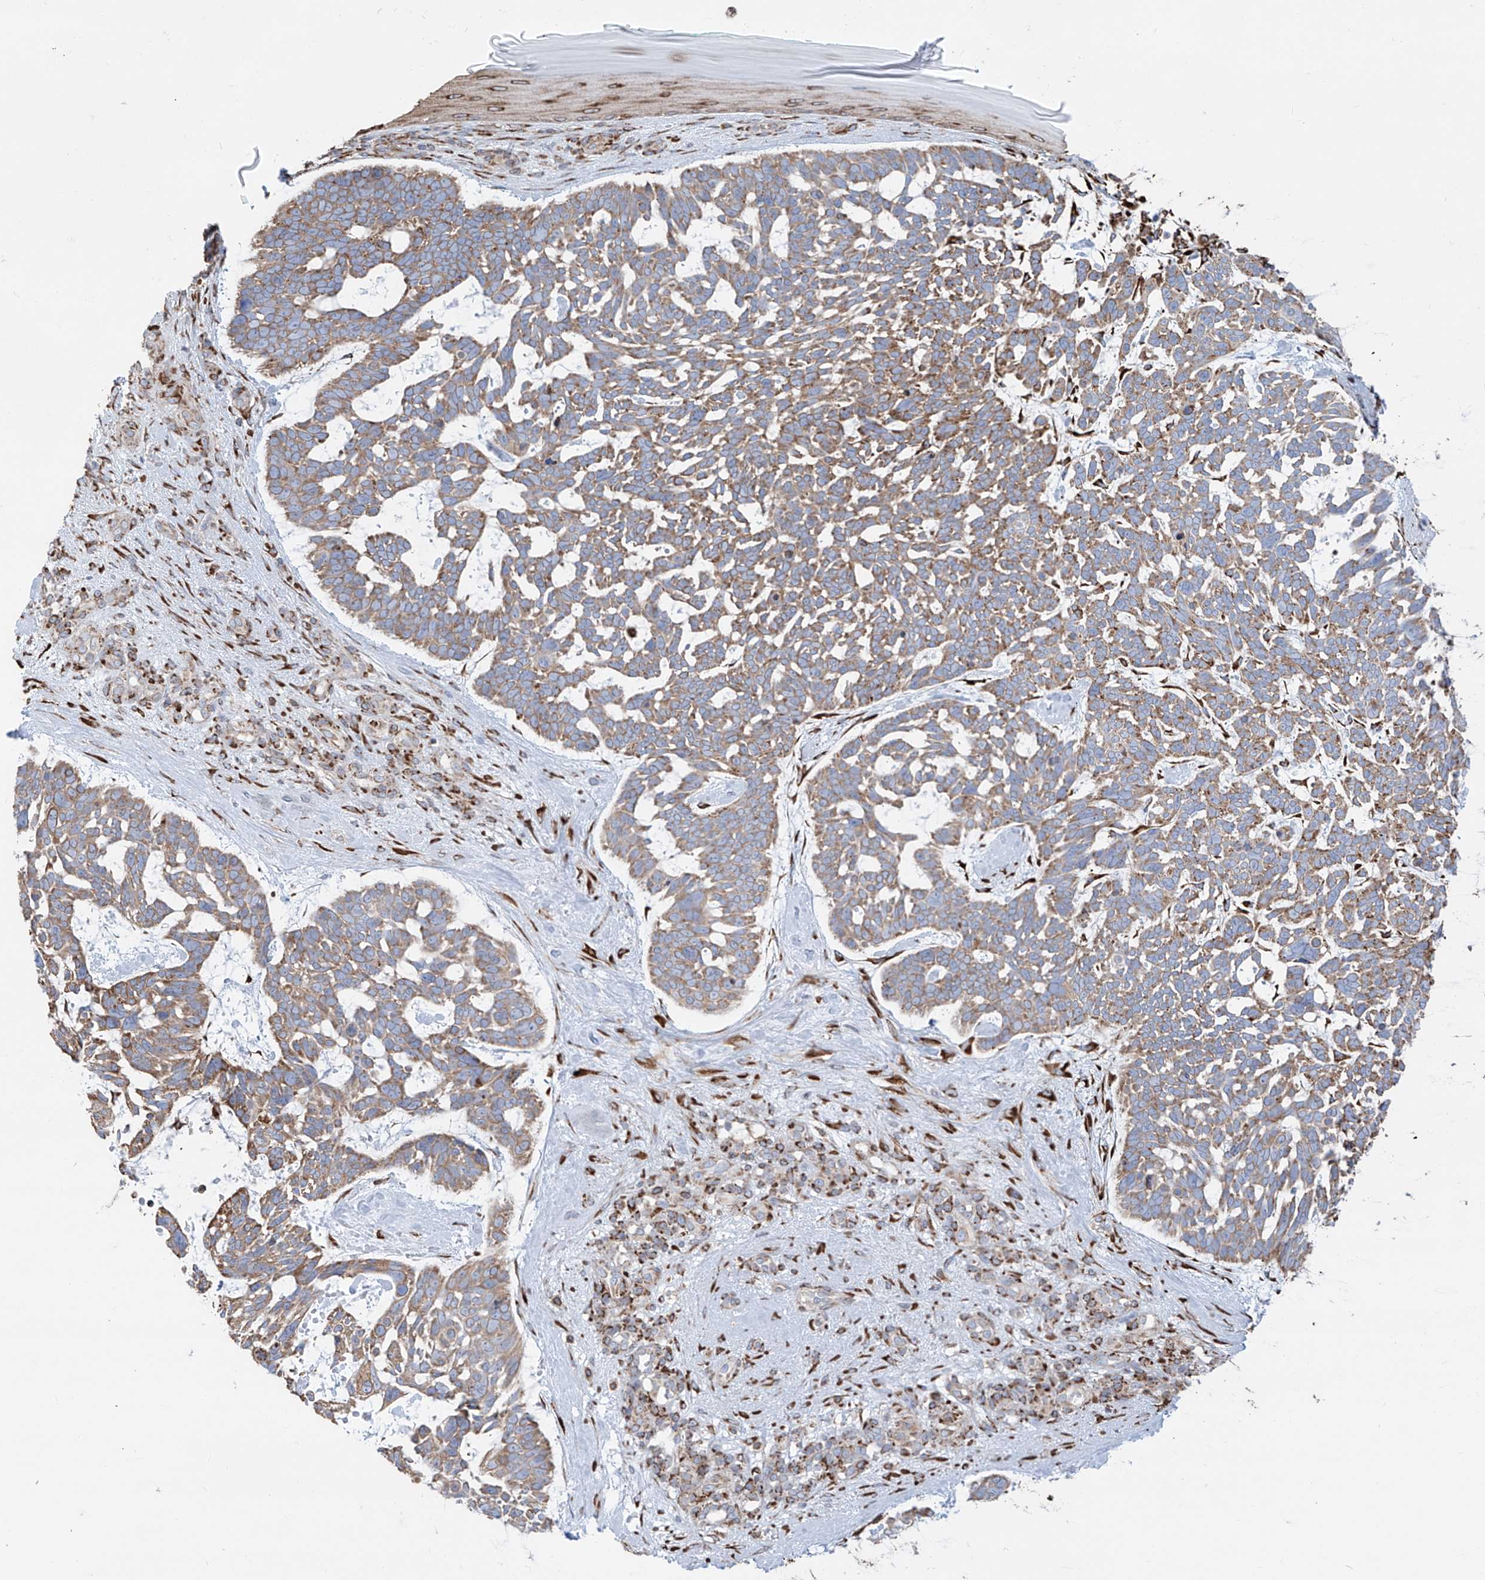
{"staining": {"intensity": "moderate", "quantity": ">75%", "location": "cytoplasmic/membranous"}, "tissue": "skin cancer", "cell_type": "Tumor cells", "image_type": "cancer", "snomed": [{"axis": "morphology", "description": "Basal cell carcinoma"}, {"axis": "topography", "description": "Skin"}], "caption": "This is an image of IHC staining of skin basal cell carcinoma, which shows moderate expression in the cytoplasmic/membranous of tumor cells.", "gene": "ZNF354C", "patient": {"sex": "male", "age": 88}}